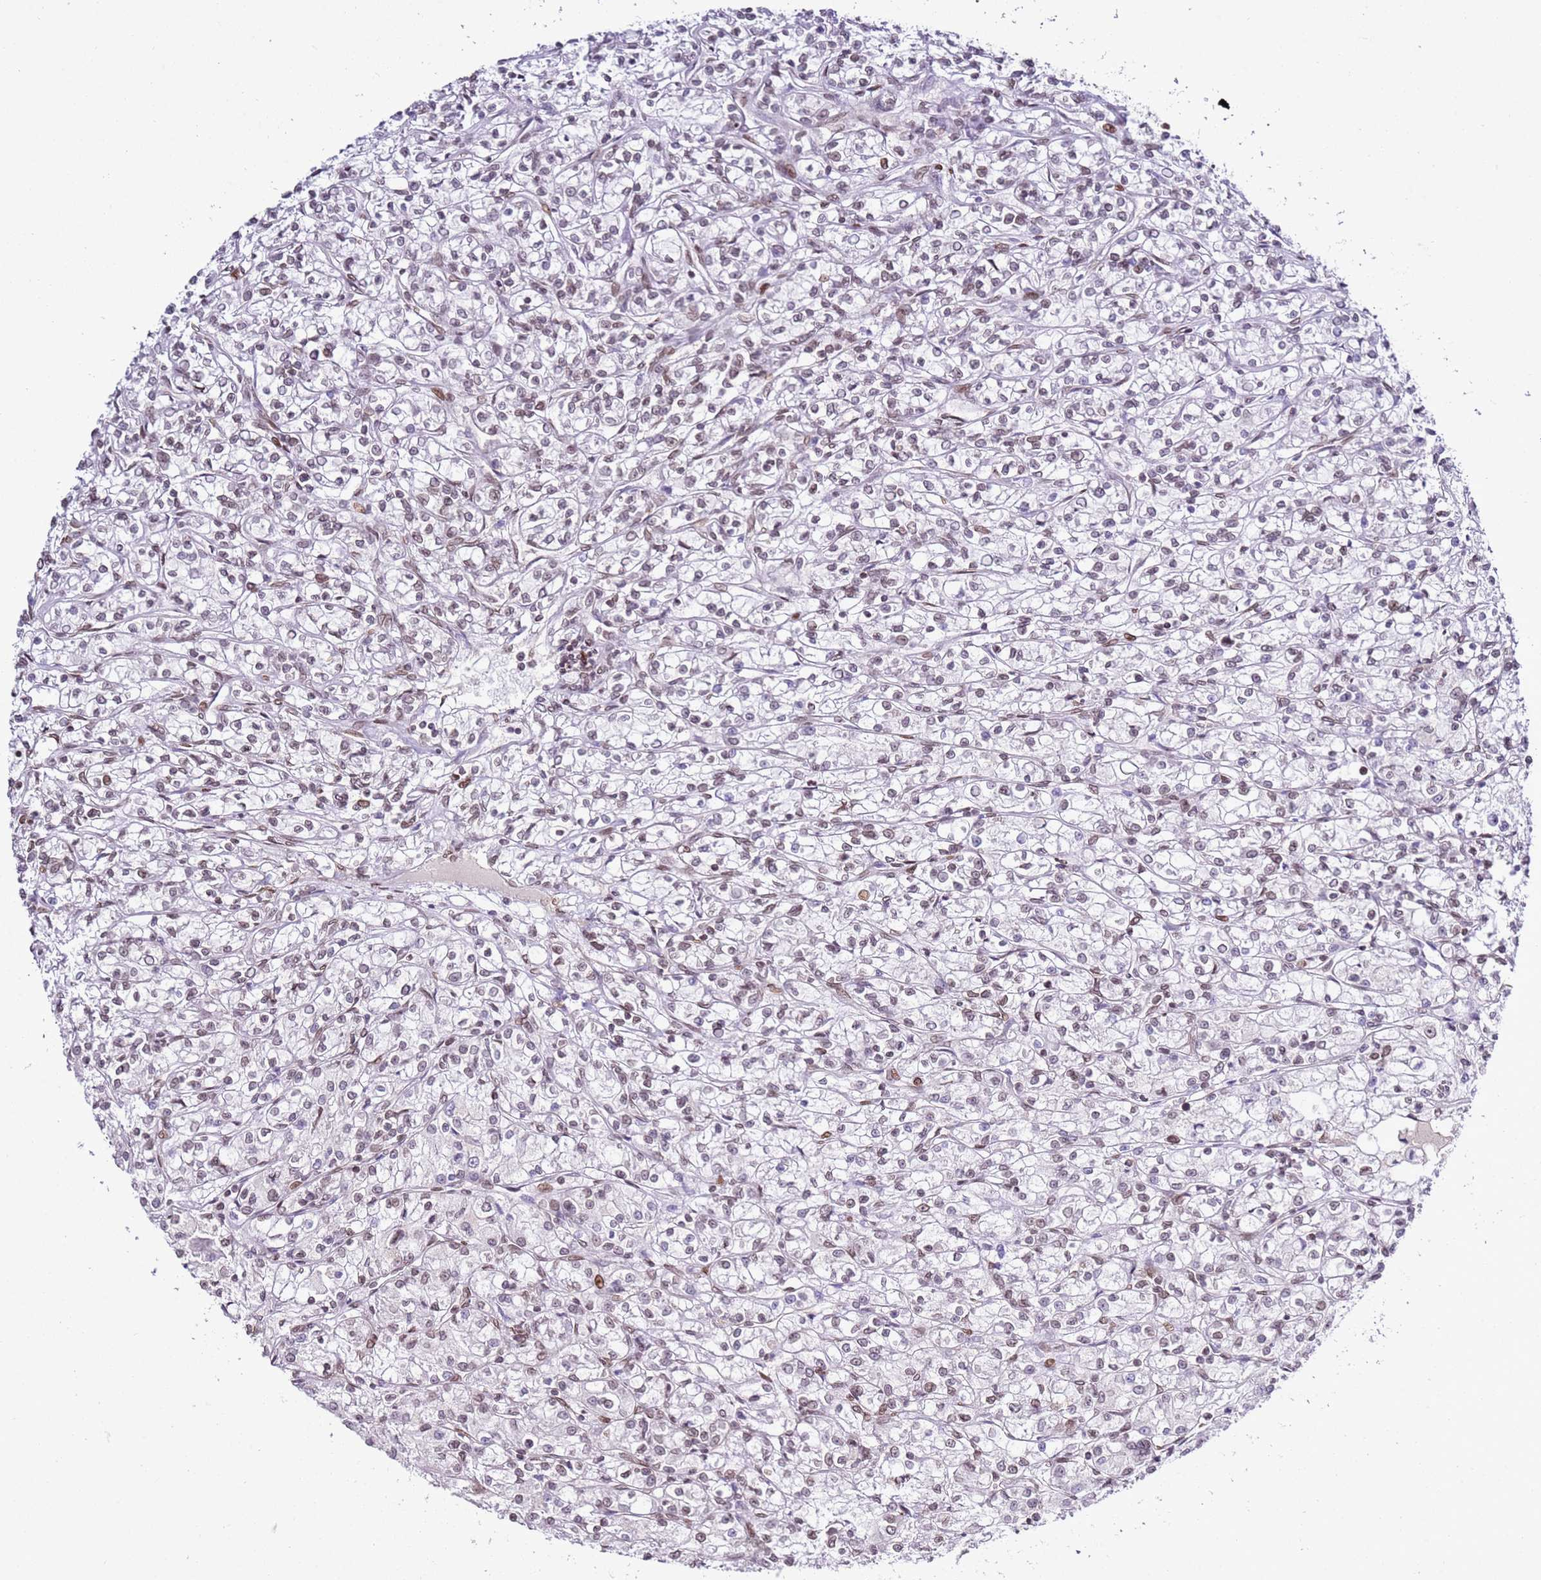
{"staining": {"intensity": "moderate", "quantity": "25%-75%", "location": "cytoplasmic/membranous,nuclear"}, "tissue": "renal cancer", "cell_type": "Tumor cells", "image_type": "cancer", "snomed": [{"axis": "morphology", "description": "Adenocarcinoma, NOS"}, {"axis": "topography", "description": "Kidney"}], "caption": "Immunohistochemical staining of human renal cancer (adenocarcinoma) exhibits medium levels of moderate cytoplasmic/membranous and nuclear staining in approximately 25%-75% of tumor cells.", "gene": "POU6F1", "patient": {"sex": "female", "age": 59}}